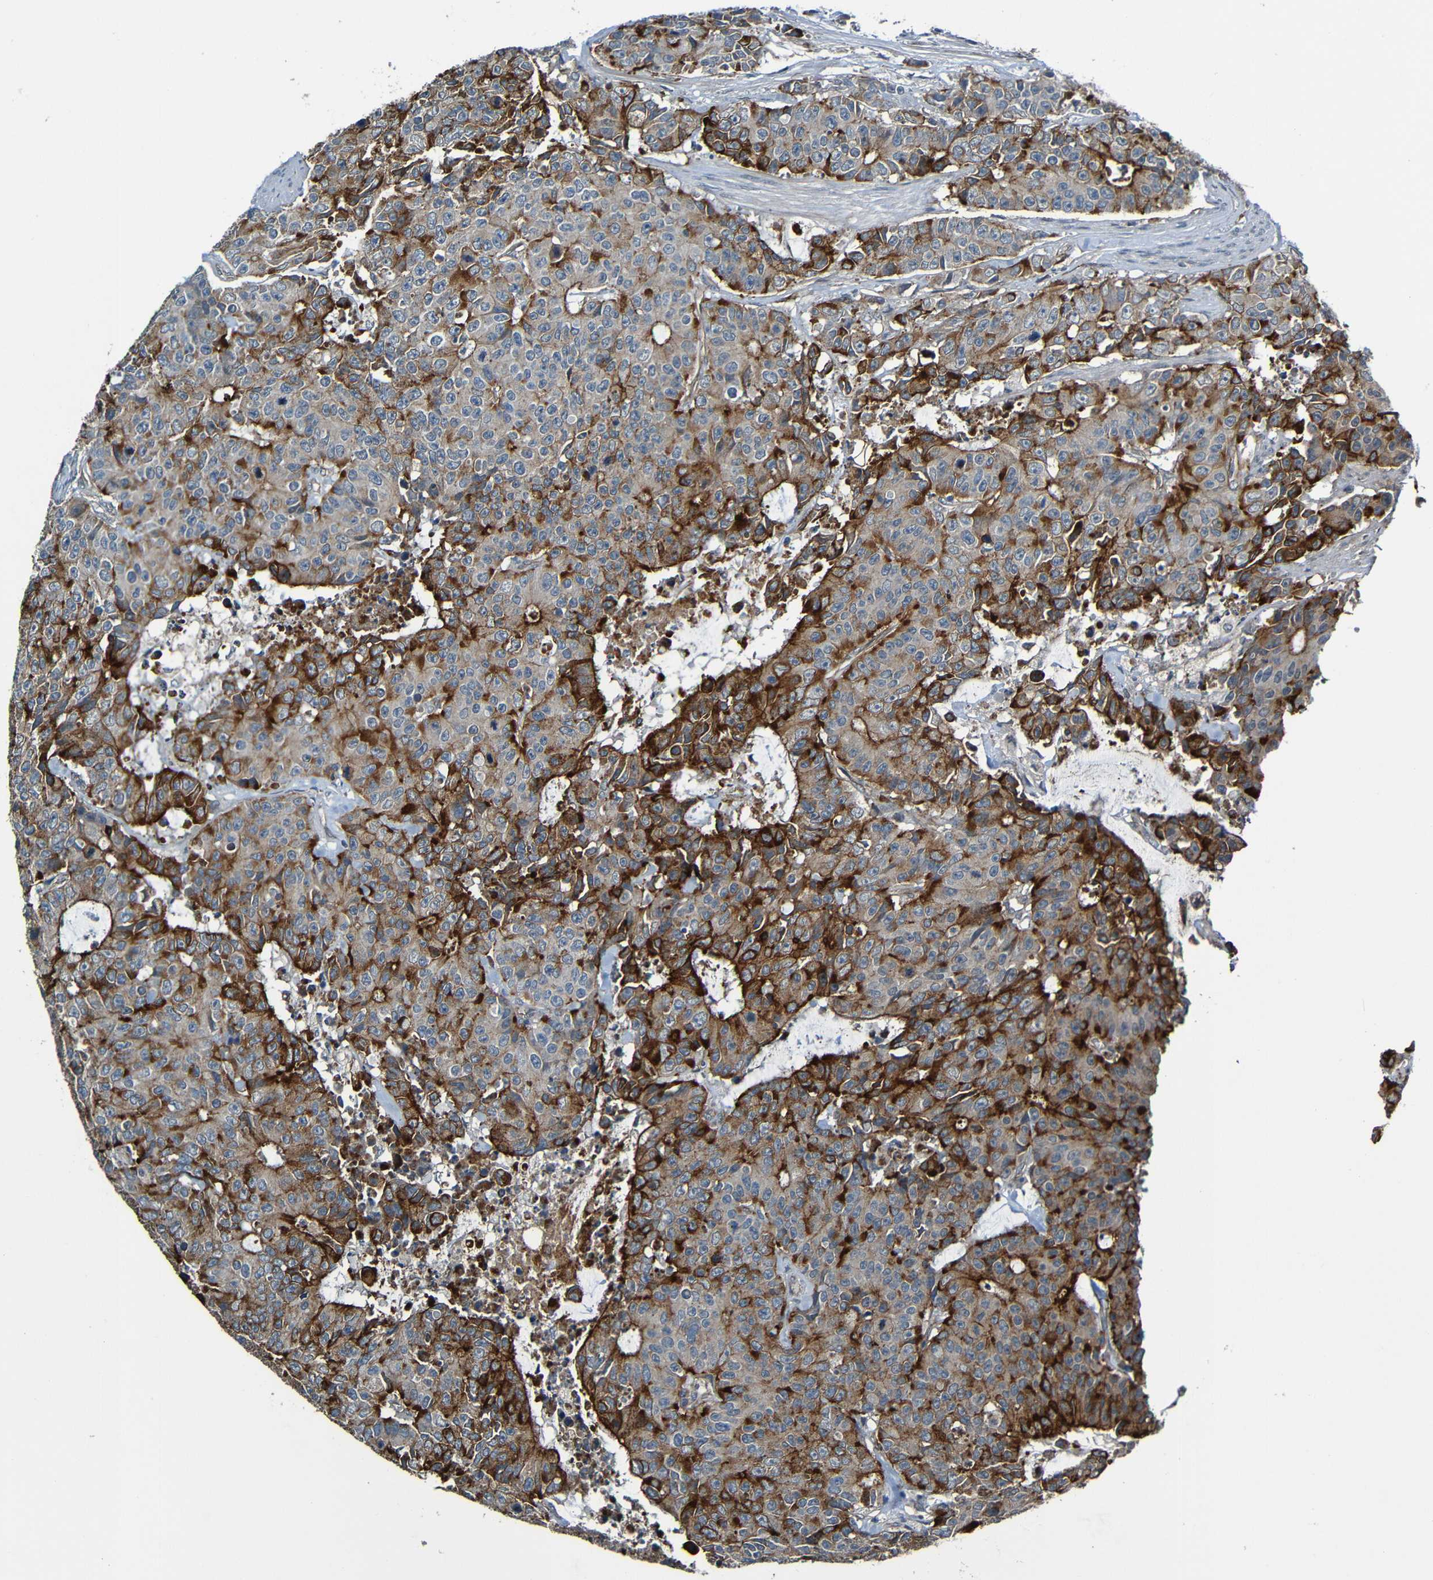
{"staining": {"intensity": "strong", "quantity": "25%-75%", "location": "cytoplasmic/membranous"}, "tissue": "colorectal cancer", "cell_type": "Tumor cells", "image_type": "cancer", "snomed": [{"axis": "morphology", "description": "Adenocarcinoma, NOS"}, {"axis": "topography", "description": "Colon"}], "caption": "Strong cytoplasmic/membranous protein expression is seen in approximately 25%-75% of tumor cells in colorectal cancer (adenocarcinoma).", "gene": "LGR5", "patient": {"sex": "female", "age": 86}}